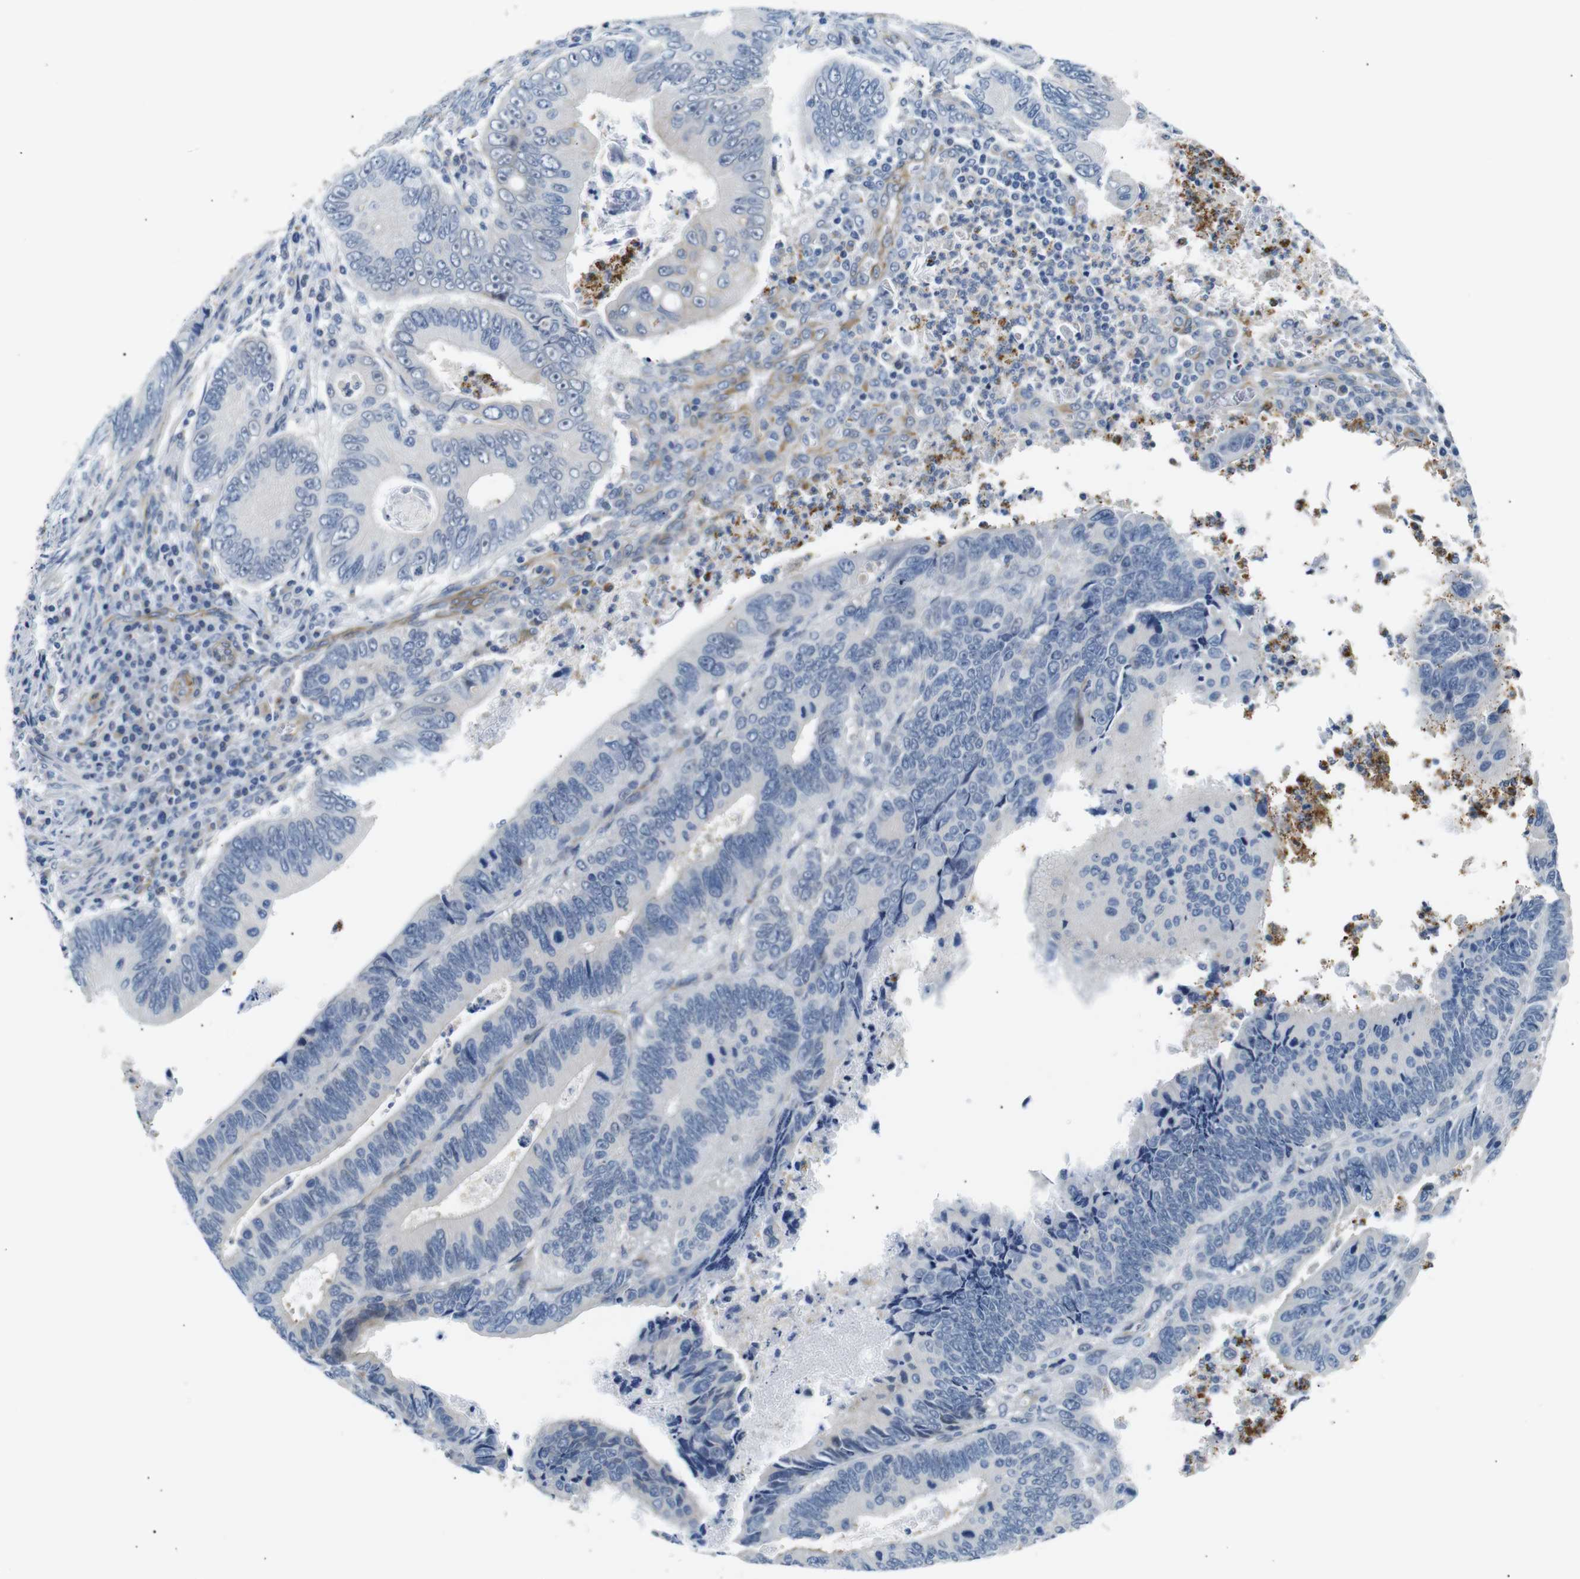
{"staining": {"intensity": "negative", "quantity": "none", "location": "none"}, "tissue": "colorectal cancer", "cell_type": "Tumor cells", "image_type": "cancer", "snomed": [{"axis": "morphology", "description": "Inflammation, NOS"}, {"axis": "morphology", "description": "Adenocarcinoma, NOS"}, {"axis": "topography", "description": "Colon"}], "caption": "An image of human colorectal cancer is negative for staining in tumor cells.", "gene": "TAFA1", "patient": {"sex": "male", "age": 72}}